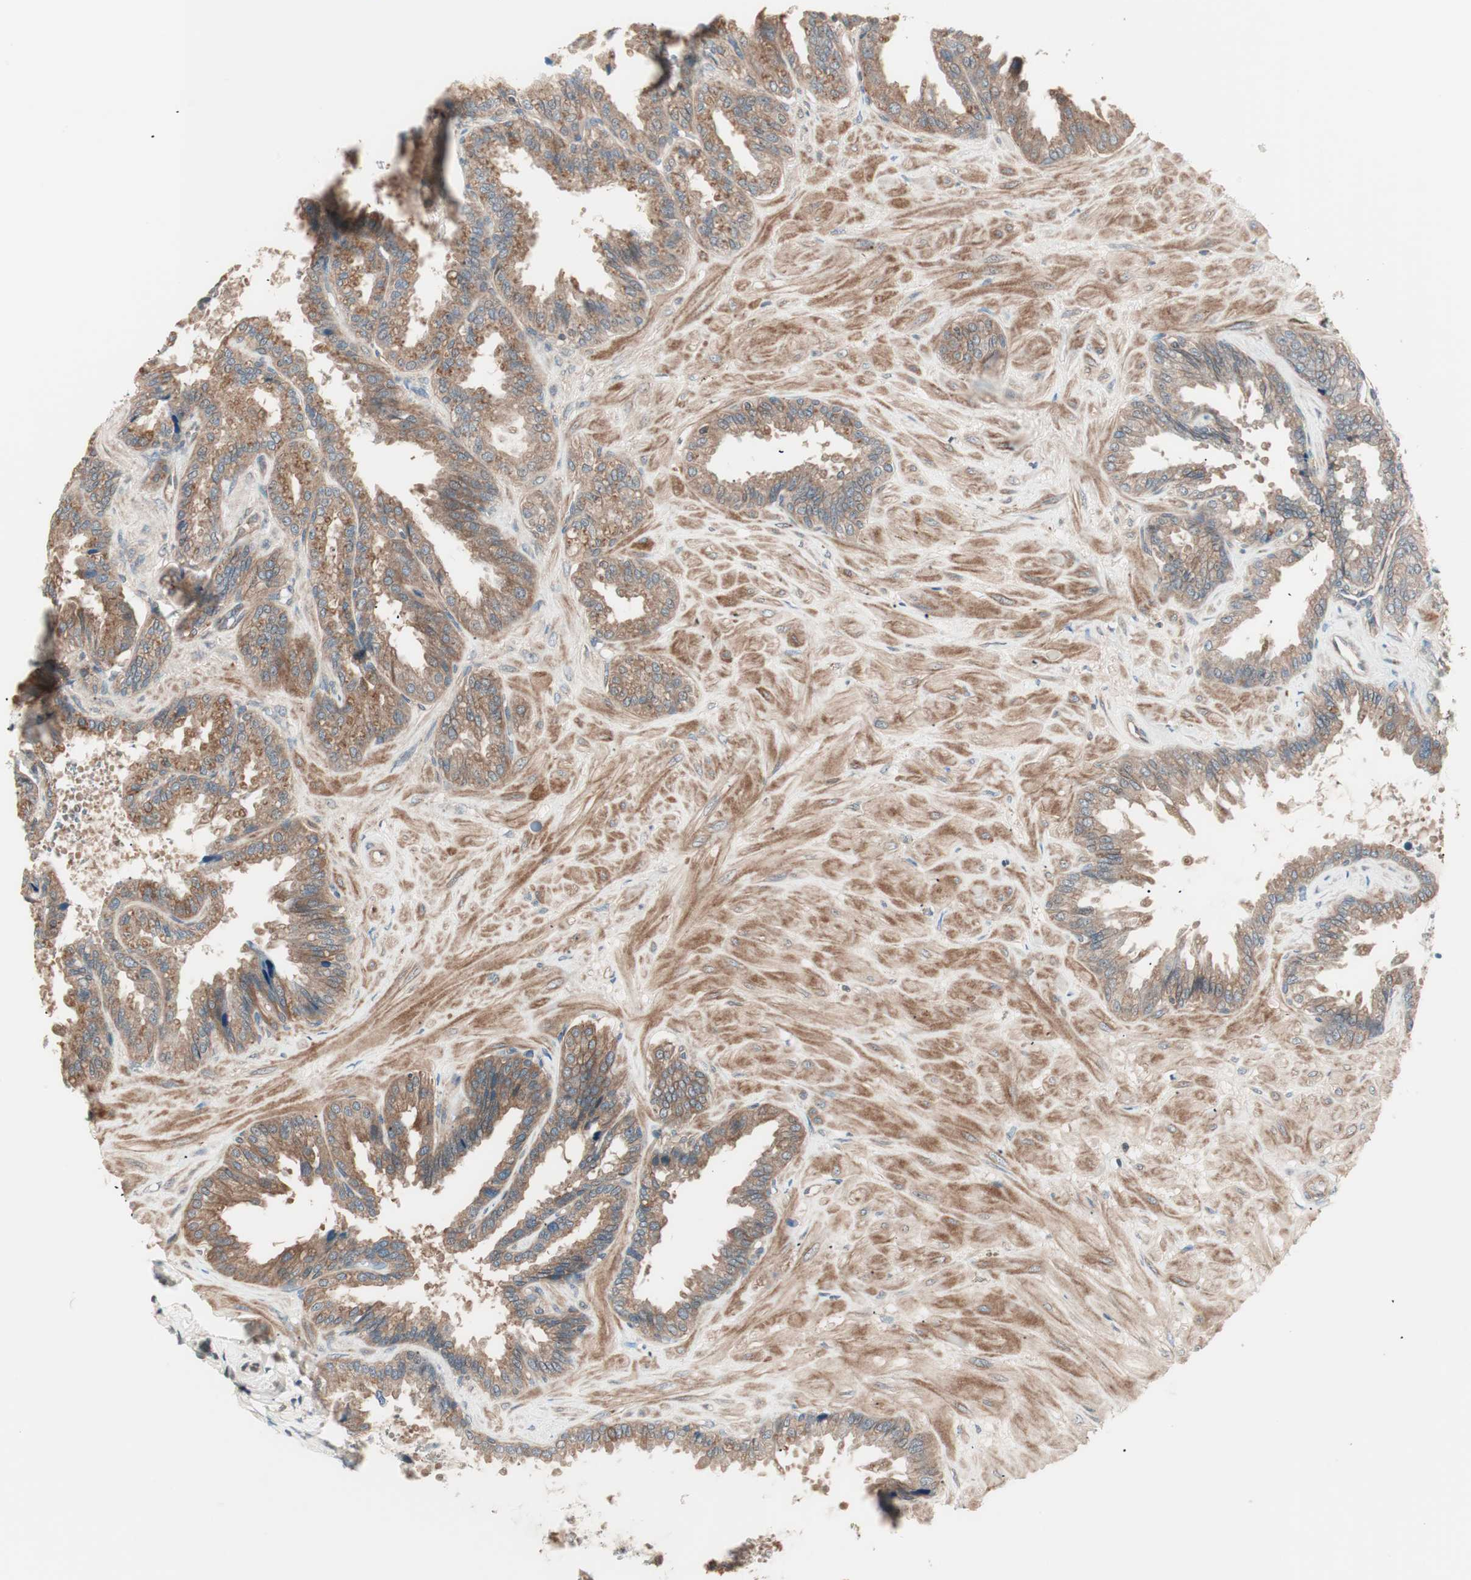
{"staining": {"intensity": "moderate", "quantity": ">75%", "location": "cytoplasmic/membranous"}, "tissue": "seminal vesicle", "cell_type": "Glandular cells", "image_type": "normal", "snomed": [{"axis": "morphology", "description": "Normal tissue, NOS"}, {"axis": "topography", "description": "Seminal veicle"}], "caption": "Unremarkable seminal vesicle demonstrates moderate cytoplasmic/membranous positivity in approximately >75% of glandular cells (Stains: DAB (3,3'-diaminobenzidine) in brown, nuclei in blue, Microscopy: brightfield microscopy at high magnification)..", "gene": "TSG101", "patient": {"sex": "male", "age": 46}}